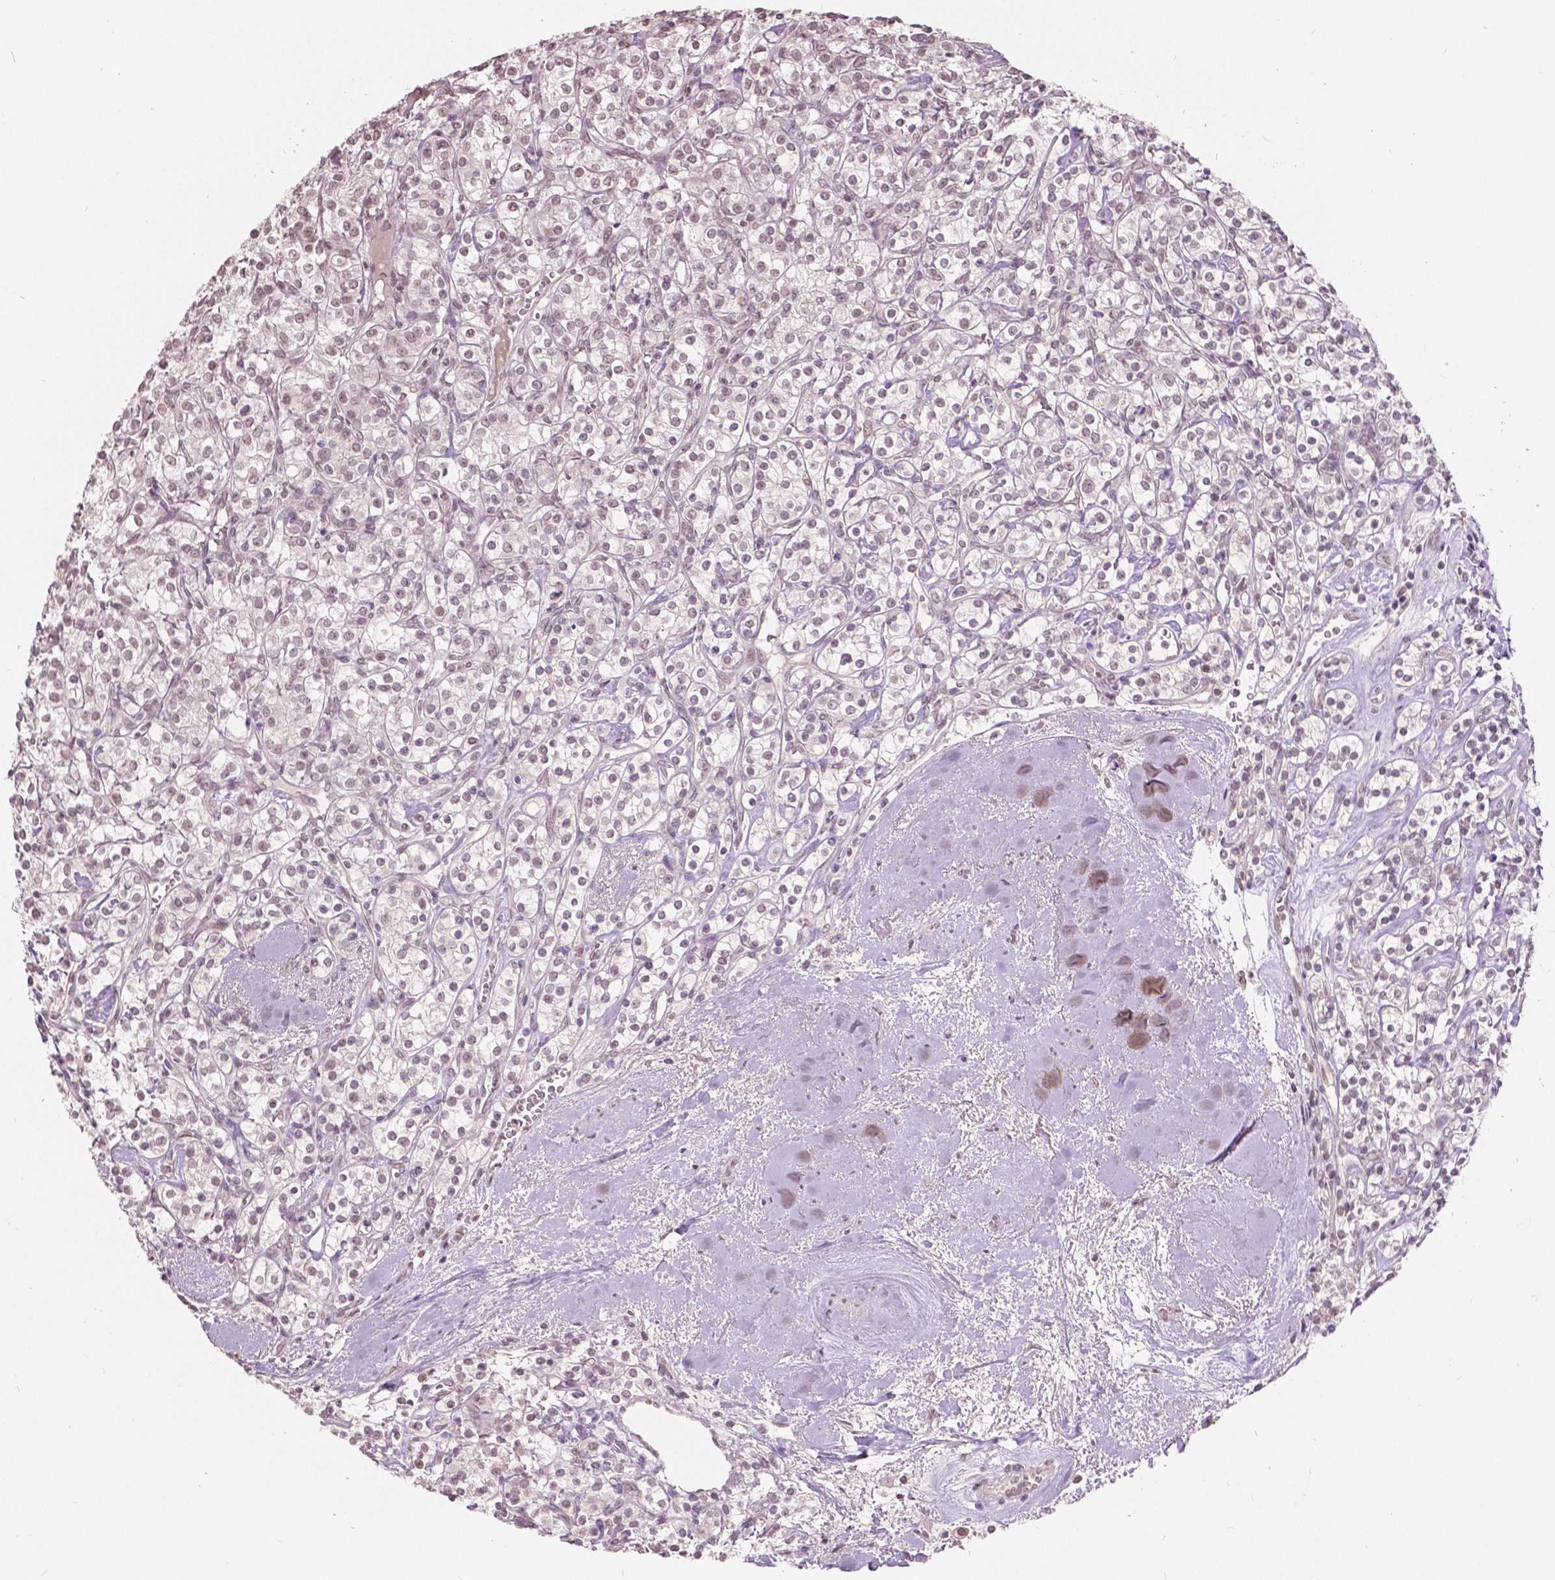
{"staining": {"intensity": "weak", "quantity": "25%-75%", "location": "nuclear"}, "tissue": "renal cancer", "cell_type": "Tumor cells", "image_type": "cancer", "snomed": [{"axis": "morphology", "description": "Adenocarcinoma, NOS"}, {"axis": "topography", "description": "Kidney"}], "caption": "Immunohistochemical staining of renal cancer reveals low levels of weak nuclear positivity in approximately 25%-75% of tumor cells.", "gene": "HOXA10", "patient": {"sex": "male", "age": 77}}